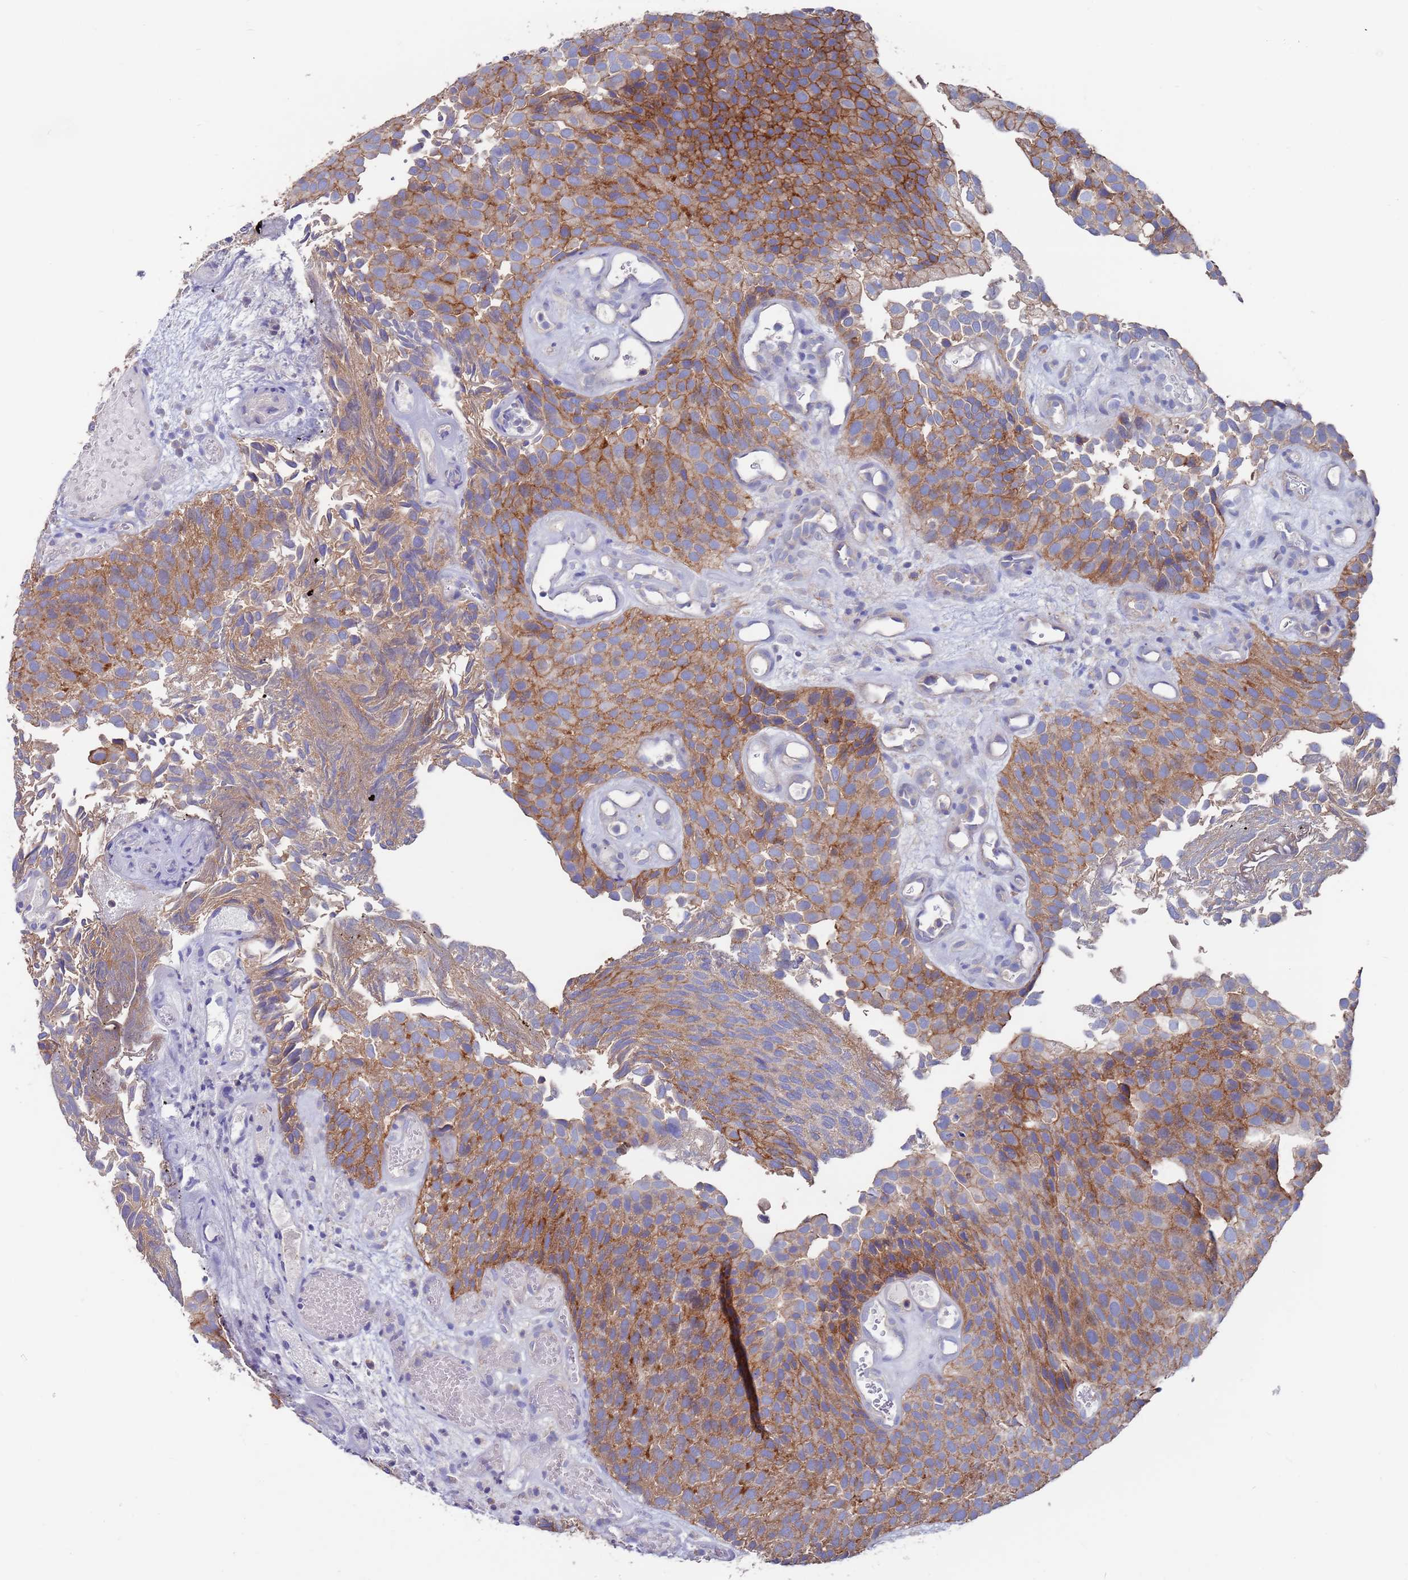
{"staining": {"intensity": "moderate", "quantity": ">75%", "location": "cytoplasmic/membranous"}, "tissue": "urothelial cancer", "cell_type": "Tumor cells", "image_type": "cancer", "snomed": [{"axis": "morphology", "description": "Urothelial carcinoma, Low grade"}, {"axis": "topography", "description": "Urinary bladder"}], "caption": "Human urothelial cancer stained with a protein marker demonstrates moderate staining in tumor cells.", "gene": "KRTCAP3", "patient": {"sex": "male", "age": 89}}